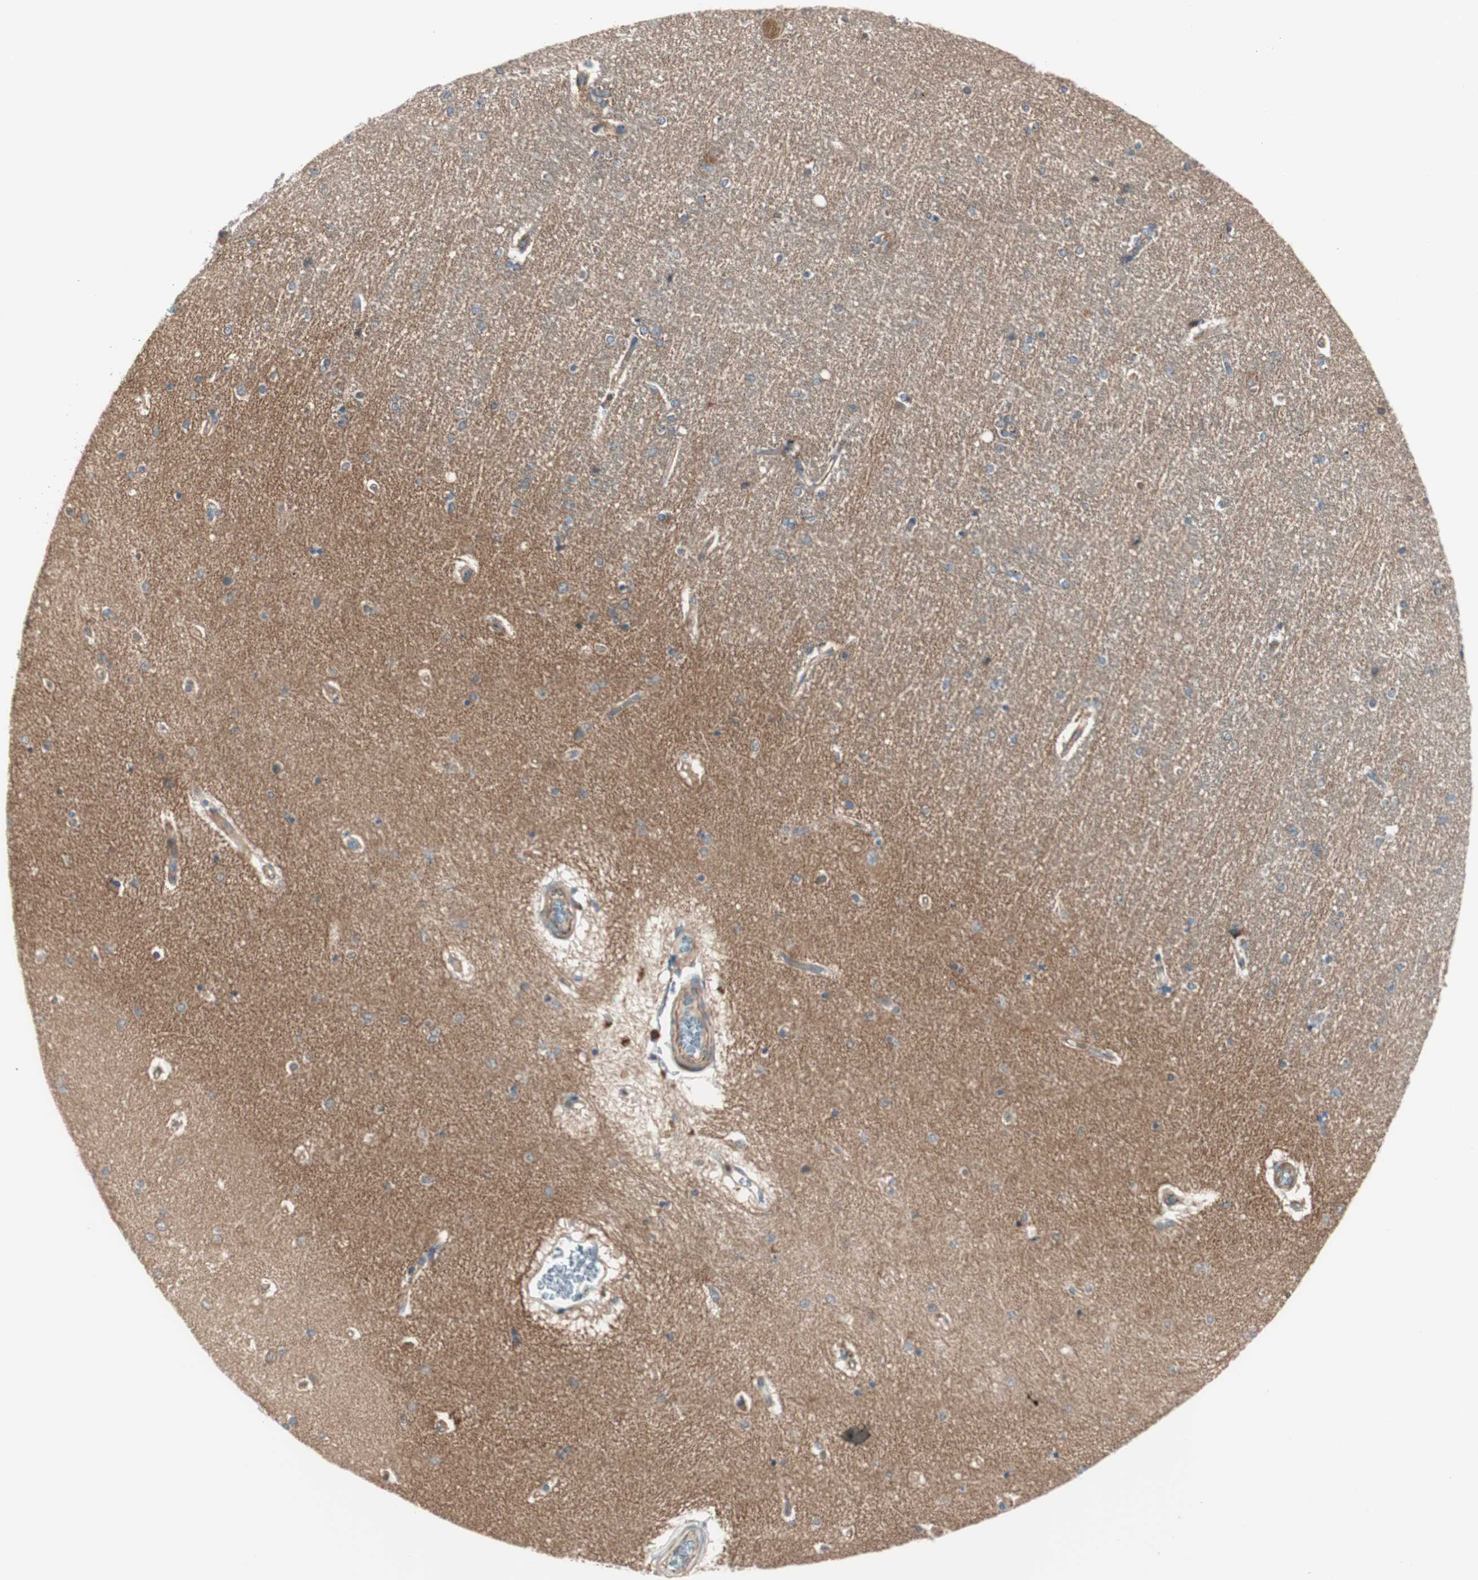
{"staining": {"intensity": "negative", "quantity": "none", "location": "none"}, "tissue": "hippocampus", "cell_type": "Glial cells", "image_type": "normal", "snomed": [{"axis": "morphology", "description": "Normal tissue, NOS"}, {"axis": "topography", "description": "Hippocampus"}], "caption": "The histopathology image reveals no staining of glial cells in benign hippocampus. (DAB (3,3'-diaminobenzidine) IHC visualized using brightfield microscopy, high magnification).", "gene": "SRCIN1", "patient": {"sex": "female", "age": 54}}